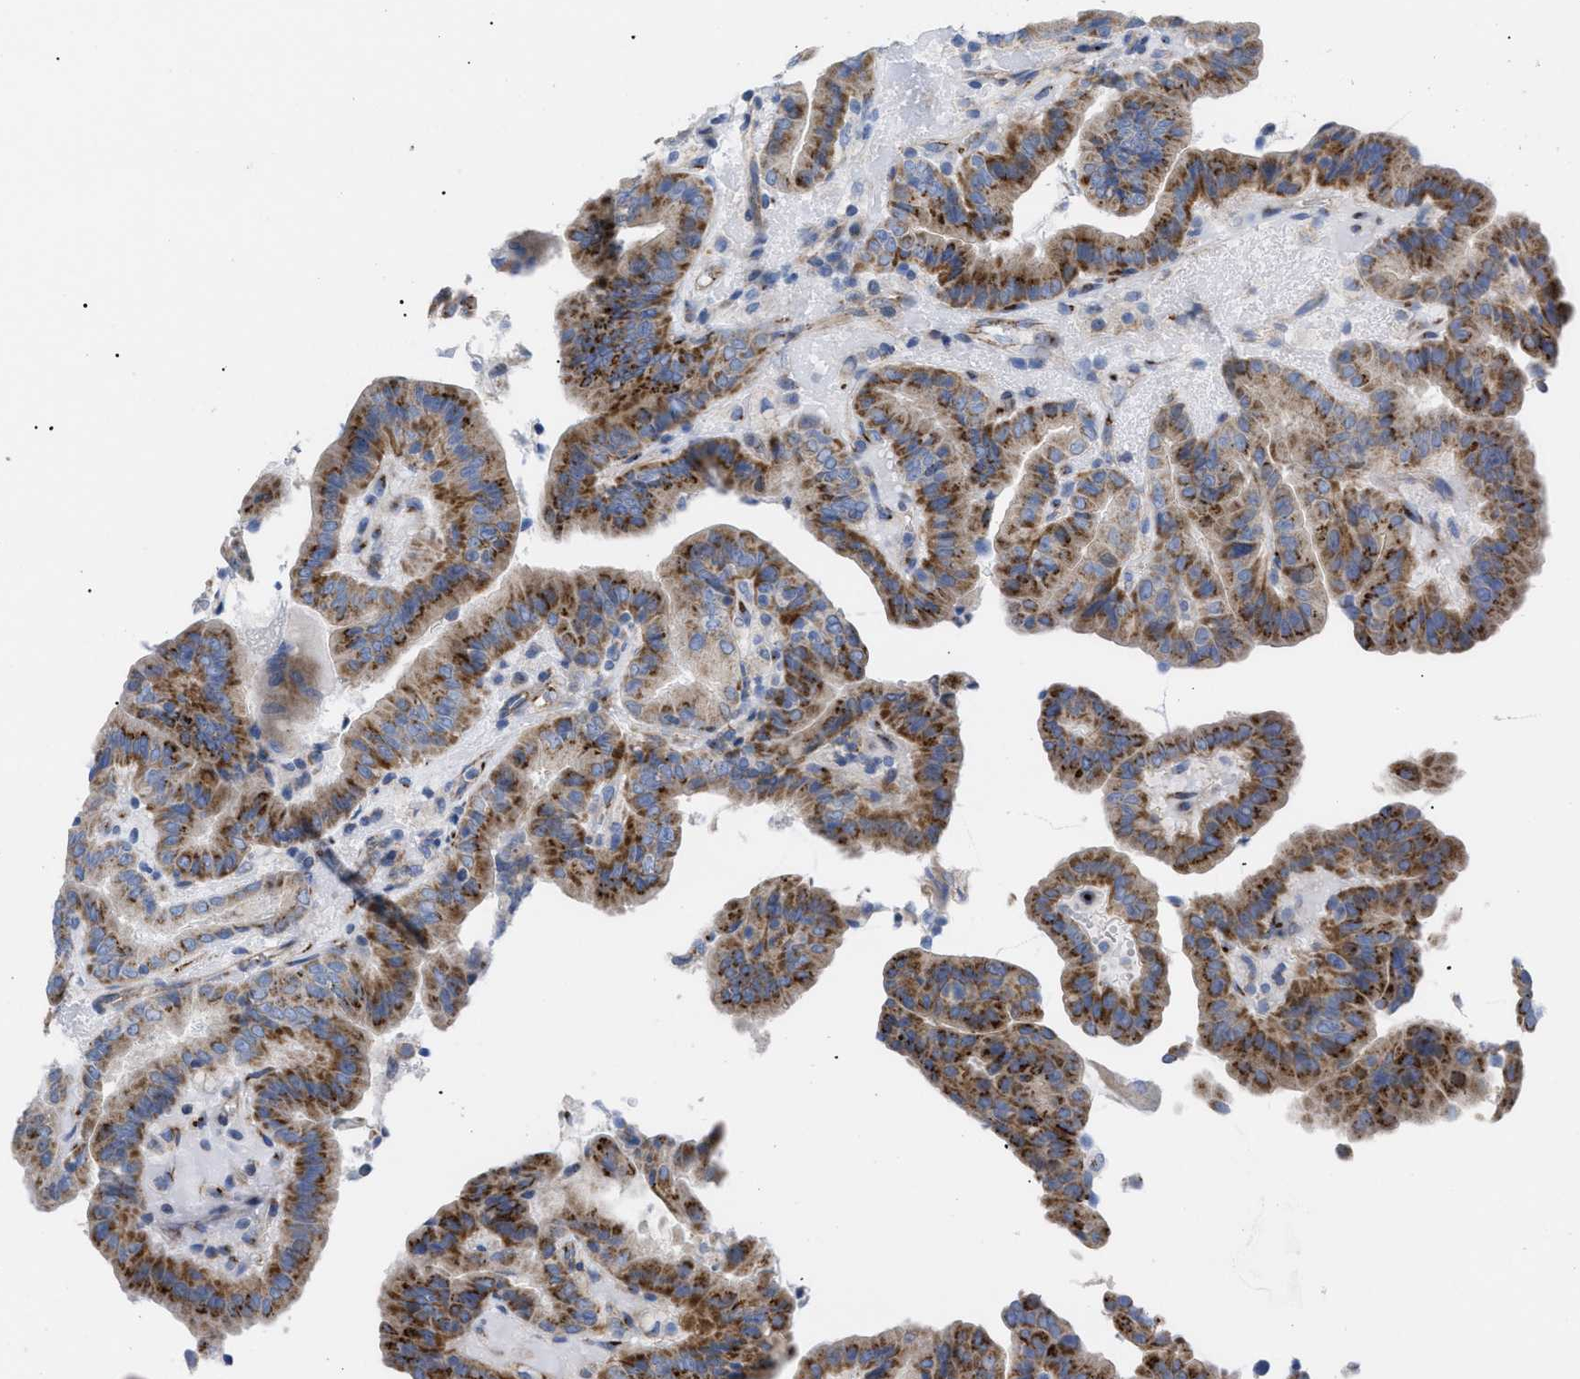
{"staining": {"intensity": "moderate", "quantity": ">75%", "location": "cytoplasmic/membranous"}, "tissue": "thyroid cancer", "cell_type": "Tumor cells", "image_type": "cancer", "snomed": [{"axis": "morphology", "description": "Papillary adenocarcinoma, NOS"}, {"axis": "topography", "description": "Thyroid gland"}], "caption": "Moderate cytoplasmic/membranous protein positivity is appreciated in about >75% of tumor cells in thyroid cancer (papillary adenocarcinoma).", "gene": "TMEM17", "patient": {"sex": "male", "age": 33}}